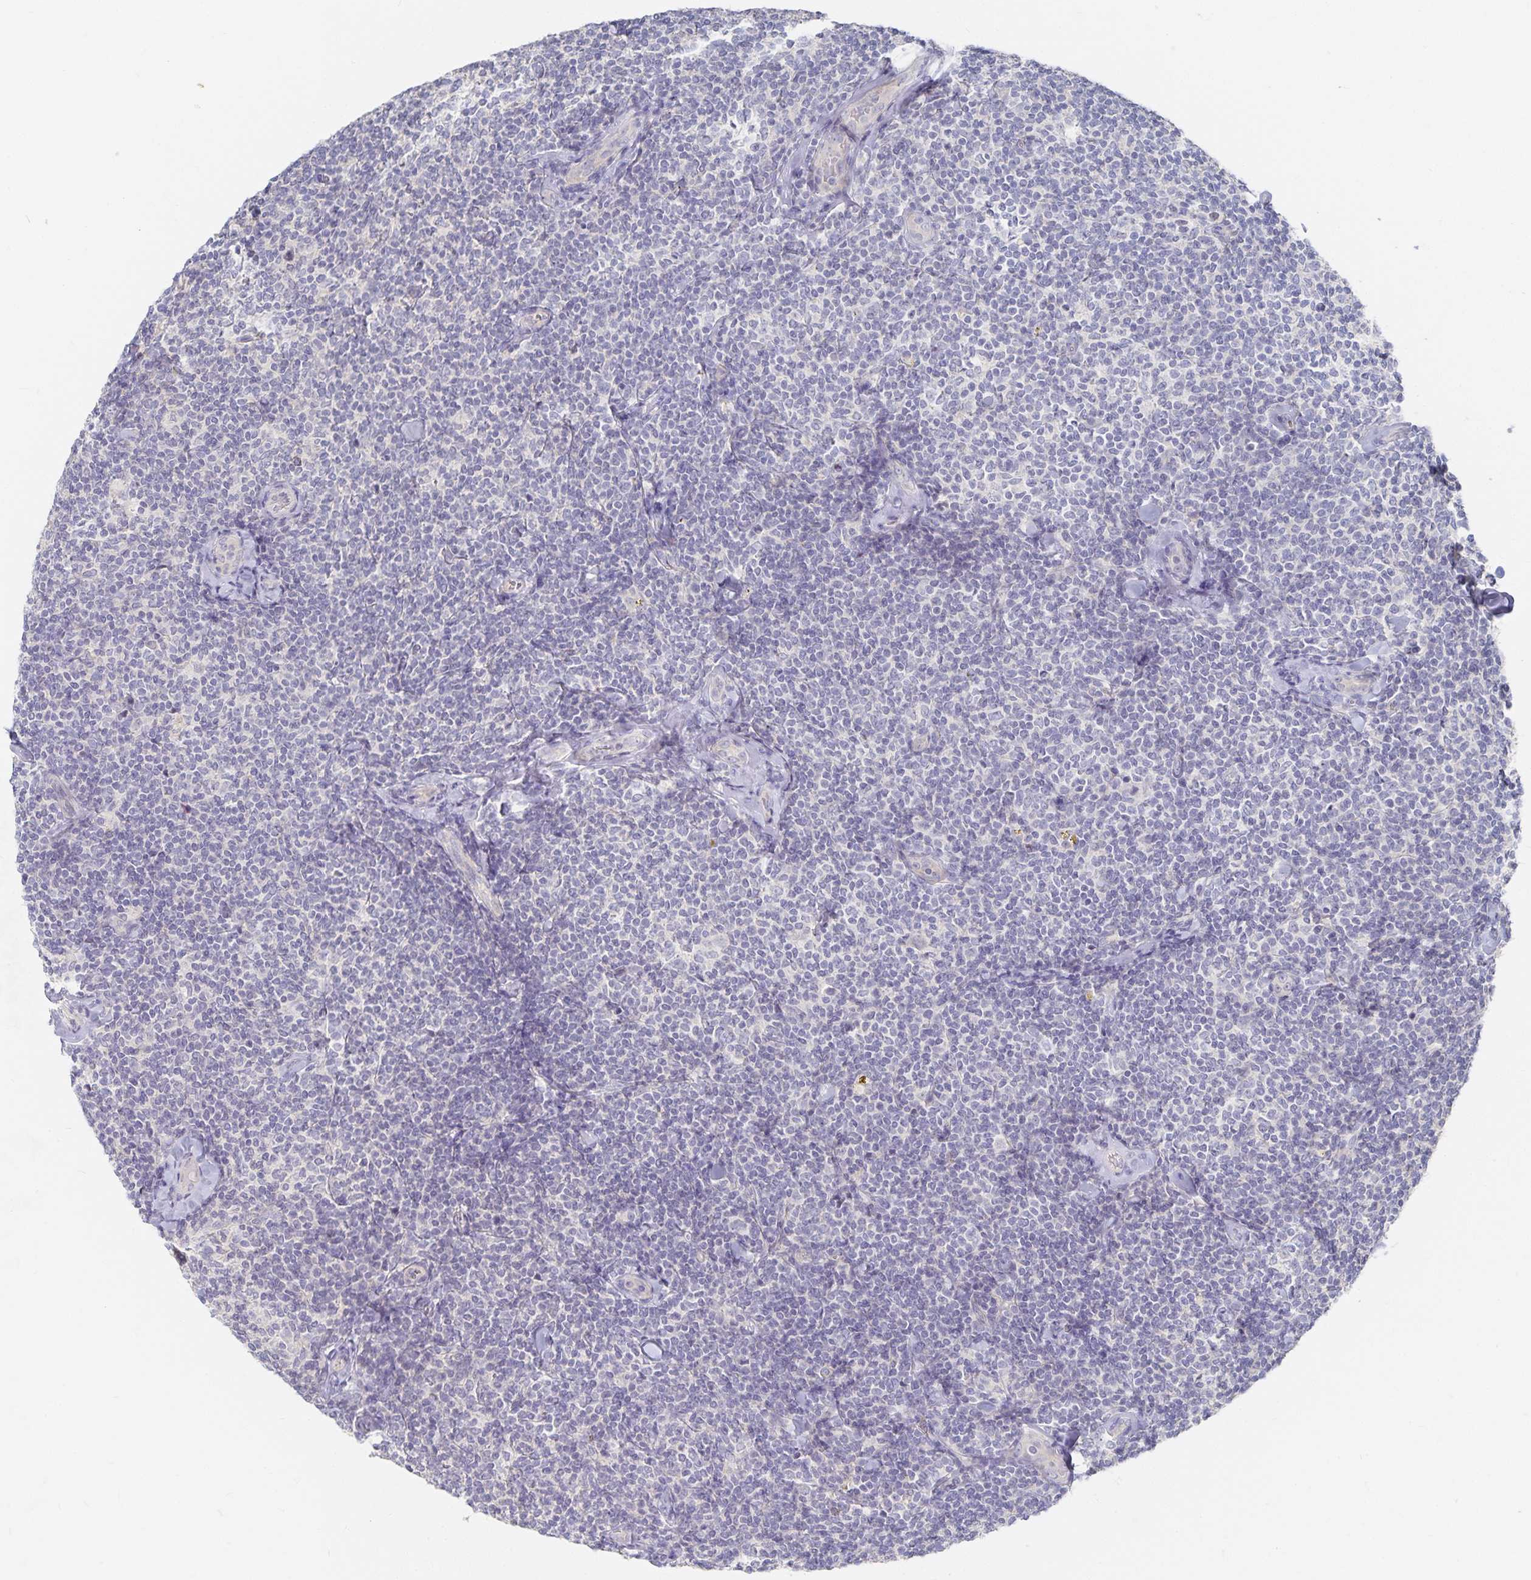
{"staining": {"intensity": "negative", "quantity": "none", "location": "none"}, "tissue": "lymphoma", "cell_type": "Tumor cells", "image_type": "cancer", "snomed": [{"axis": "morphology", "description": "Malignant lymphoma, non-Hodgkin's type, Low grade"}, {"axis": "topography", "description": "Lymph node"}], "caption": "IHC of human malignant lymphoma, non-Hodgkin's type (low-grade) reveals no positivity in tumor cells.", "gene": "DNAH9", "patient": {"sex": "female", "age": 56}}